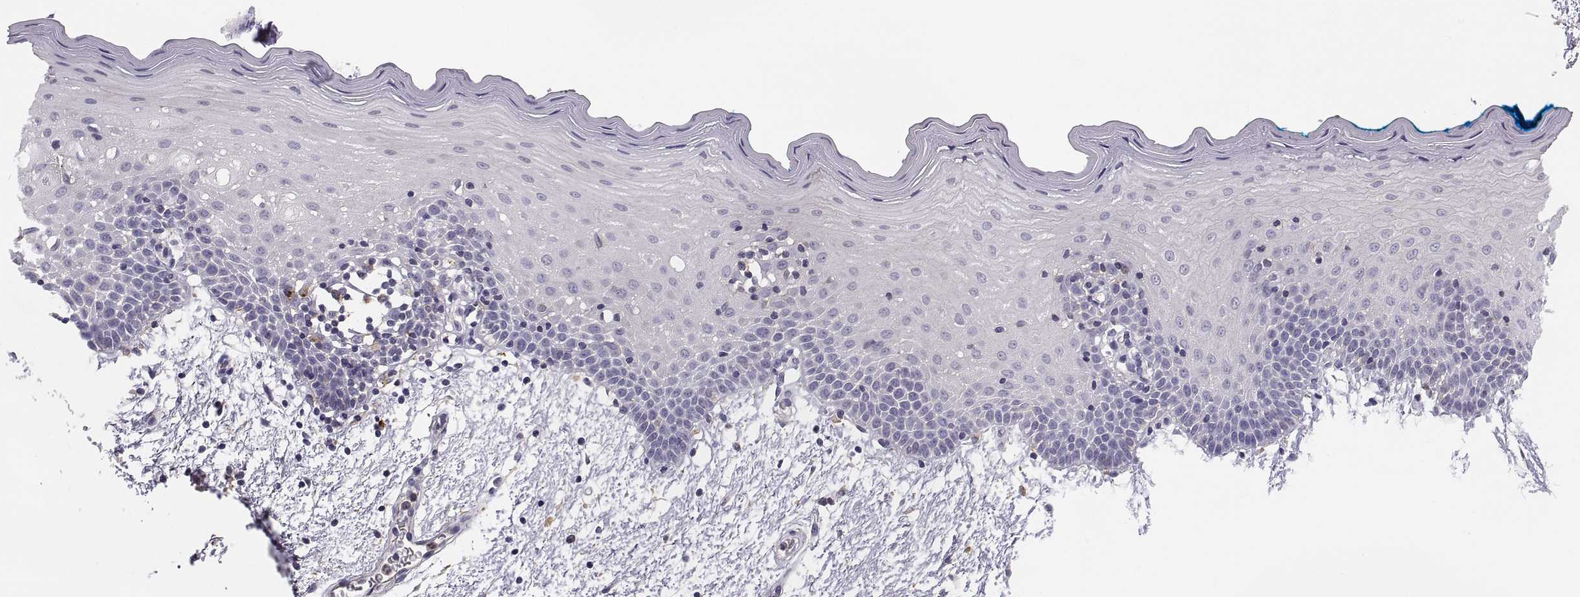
{"staining": {"intensity": "negative", "quantity": "none", "location": "none"}, "tissue": "oral mucosa", "cell_type": "Squamous epithelial cells", "image_type": "normal", "snomed": [{"axis": "morphology", "description": "Normal tissue, NOS"}, {"axis": "morphology", "description": "Squamous cell carcinoma, NOS"}, {"axis": "topography", "description": "Oral tissue"}, {"axis": "topography", "description": "Head-Neck"}], "caption": "Unremarkable oral mucosa was stained to show a protein in brown. There is no significant expression in squamous epithelial cells. Nuclei are stained in blue.", "gene": "RALB", "patient": {"sex": "female", "age": 75}}